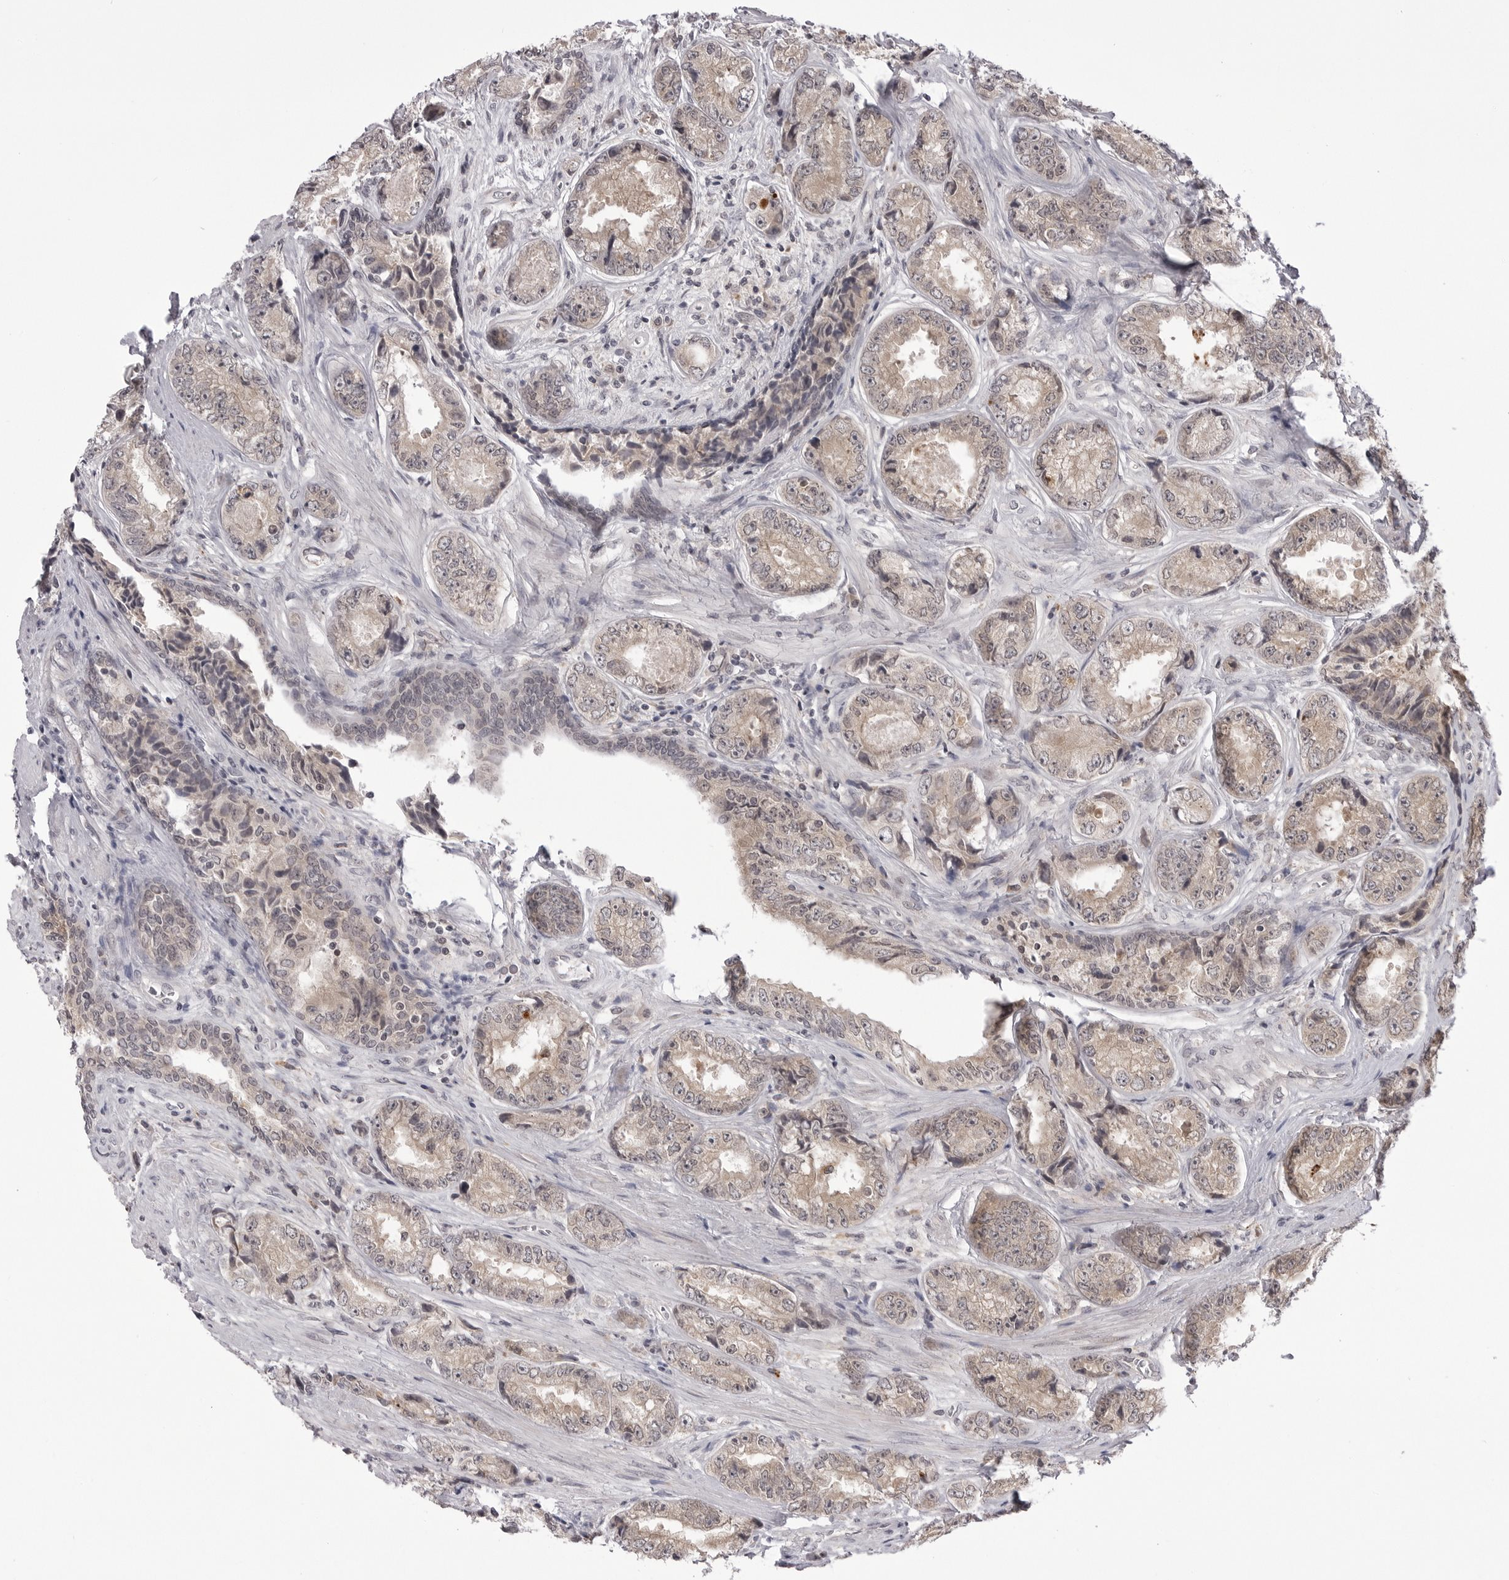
{"staining": {"intensity": "weak", "quantity": ">75%", "location": "cytoplasmic/membranous"}, "tissue": "prostate cancer", "cell_type": "Tumor cells", "image_type": "cancer", "snomed": [{"axis": "morphology", "description": "Adenocarcinoma, High grade"}, {"axis": "topography", "description": "Prostate"}], "caption": "Immunohistochemistry (IHC) staining of prostate high-grade adenocarcinoma, which demonstrates low levels of weak cytoplasmic/membranous expression in about >75% of tumor cells indicating weak cytoplasmic/membranous protein staining. The staining was performed using DAB (brown) for protein detection and nuclei were counterstained in hematoxylin (blue).", "gene": "PTK2B", "patient": {"sex": "male", "age": 61}}